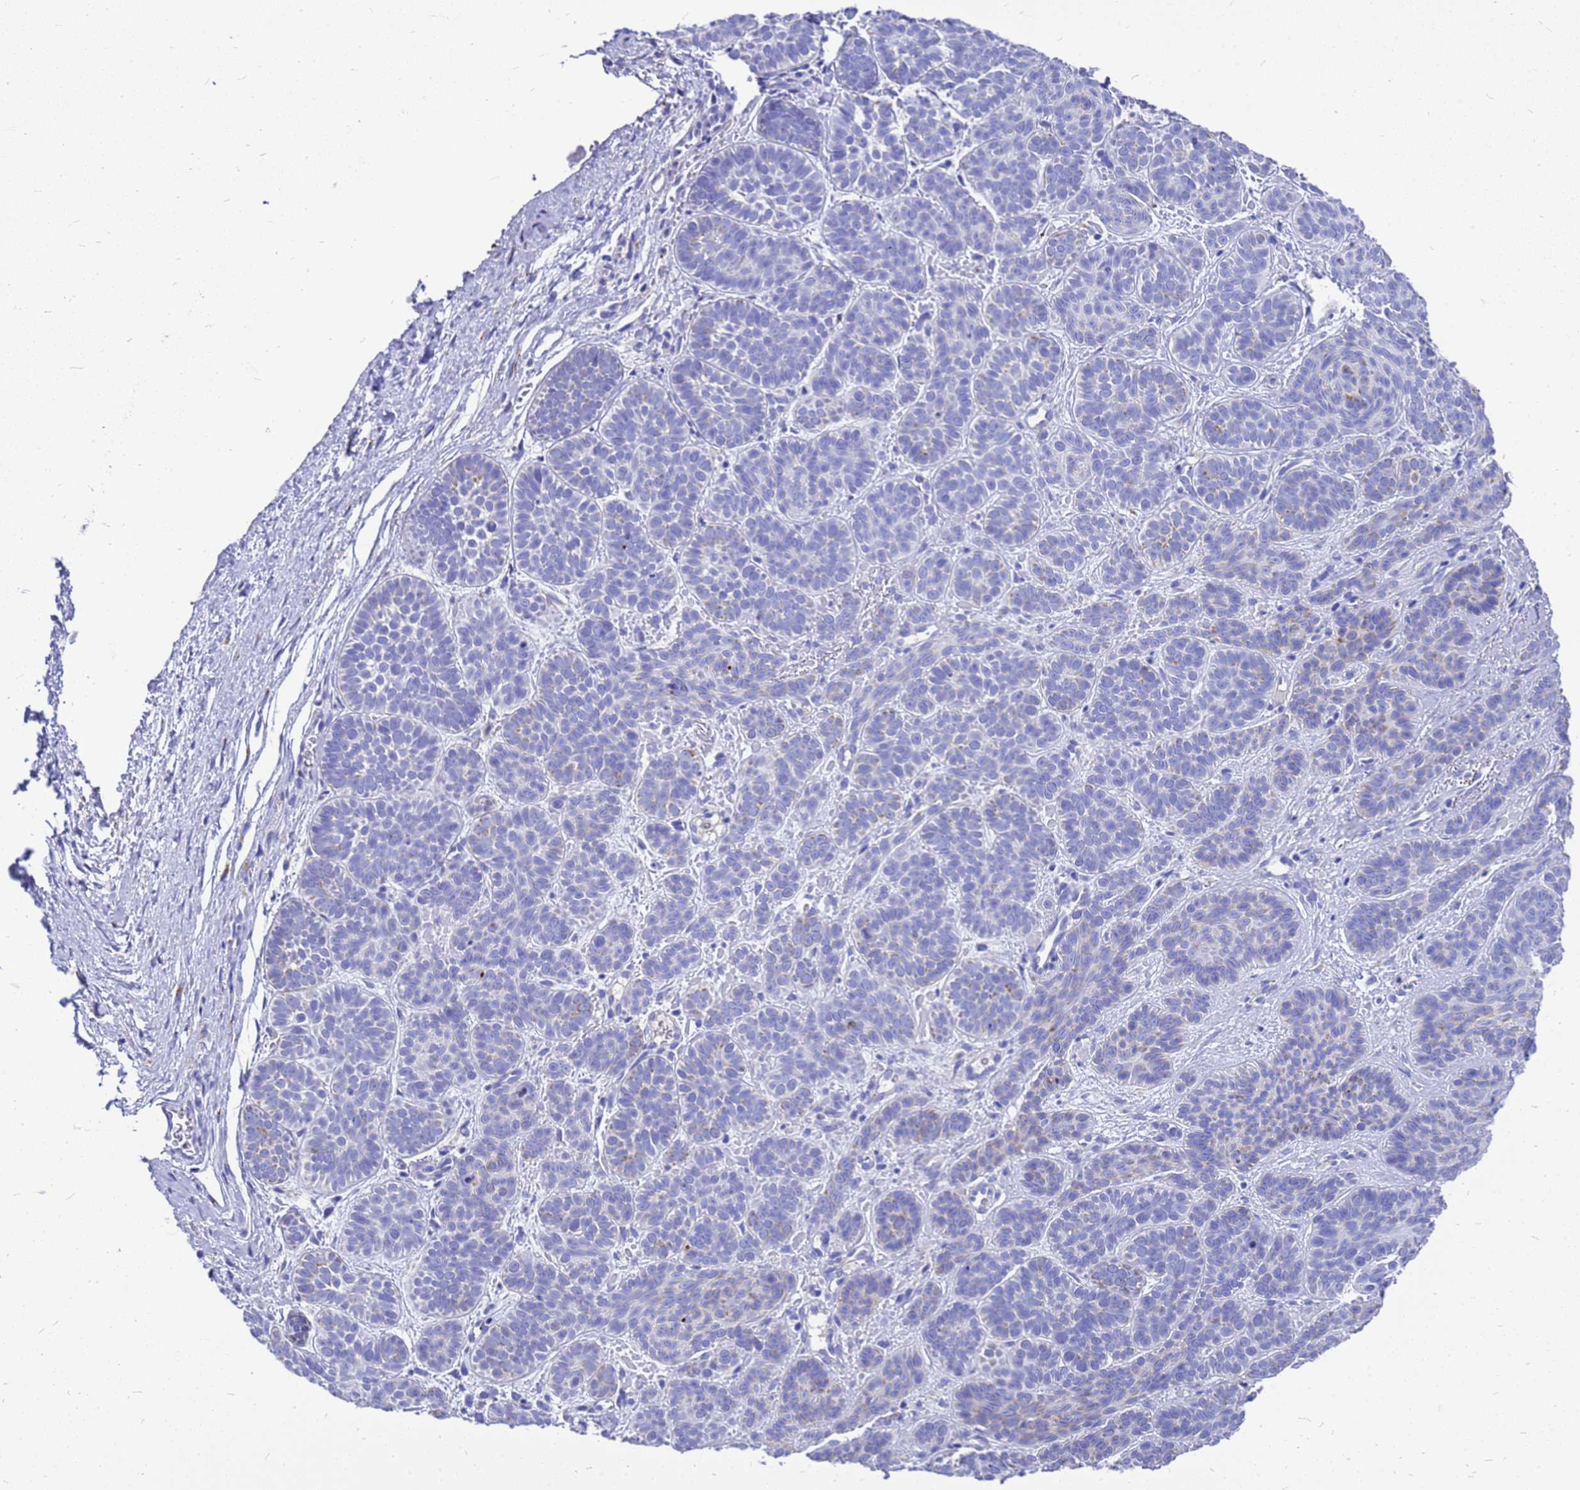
{"staining": {"intensity": "weak", "quantity": "<25%", "location": "cytoplasmic/membranous"}, "tissue": "skin cancer", "cell_type": "Tumor cells", "image_type": "cancer", "snomed": [{"axis": "morphology", "description": "Basal cell carcinoma"}, {"axis": "topography", "description": "Skin"}], "caption": "There is no significant expression in tumor cells of skin basal cell carcinoma. Nuclei are stained in blue.", "gene": "OR52E2", "patient": {"sex": "male", "age": 85}}